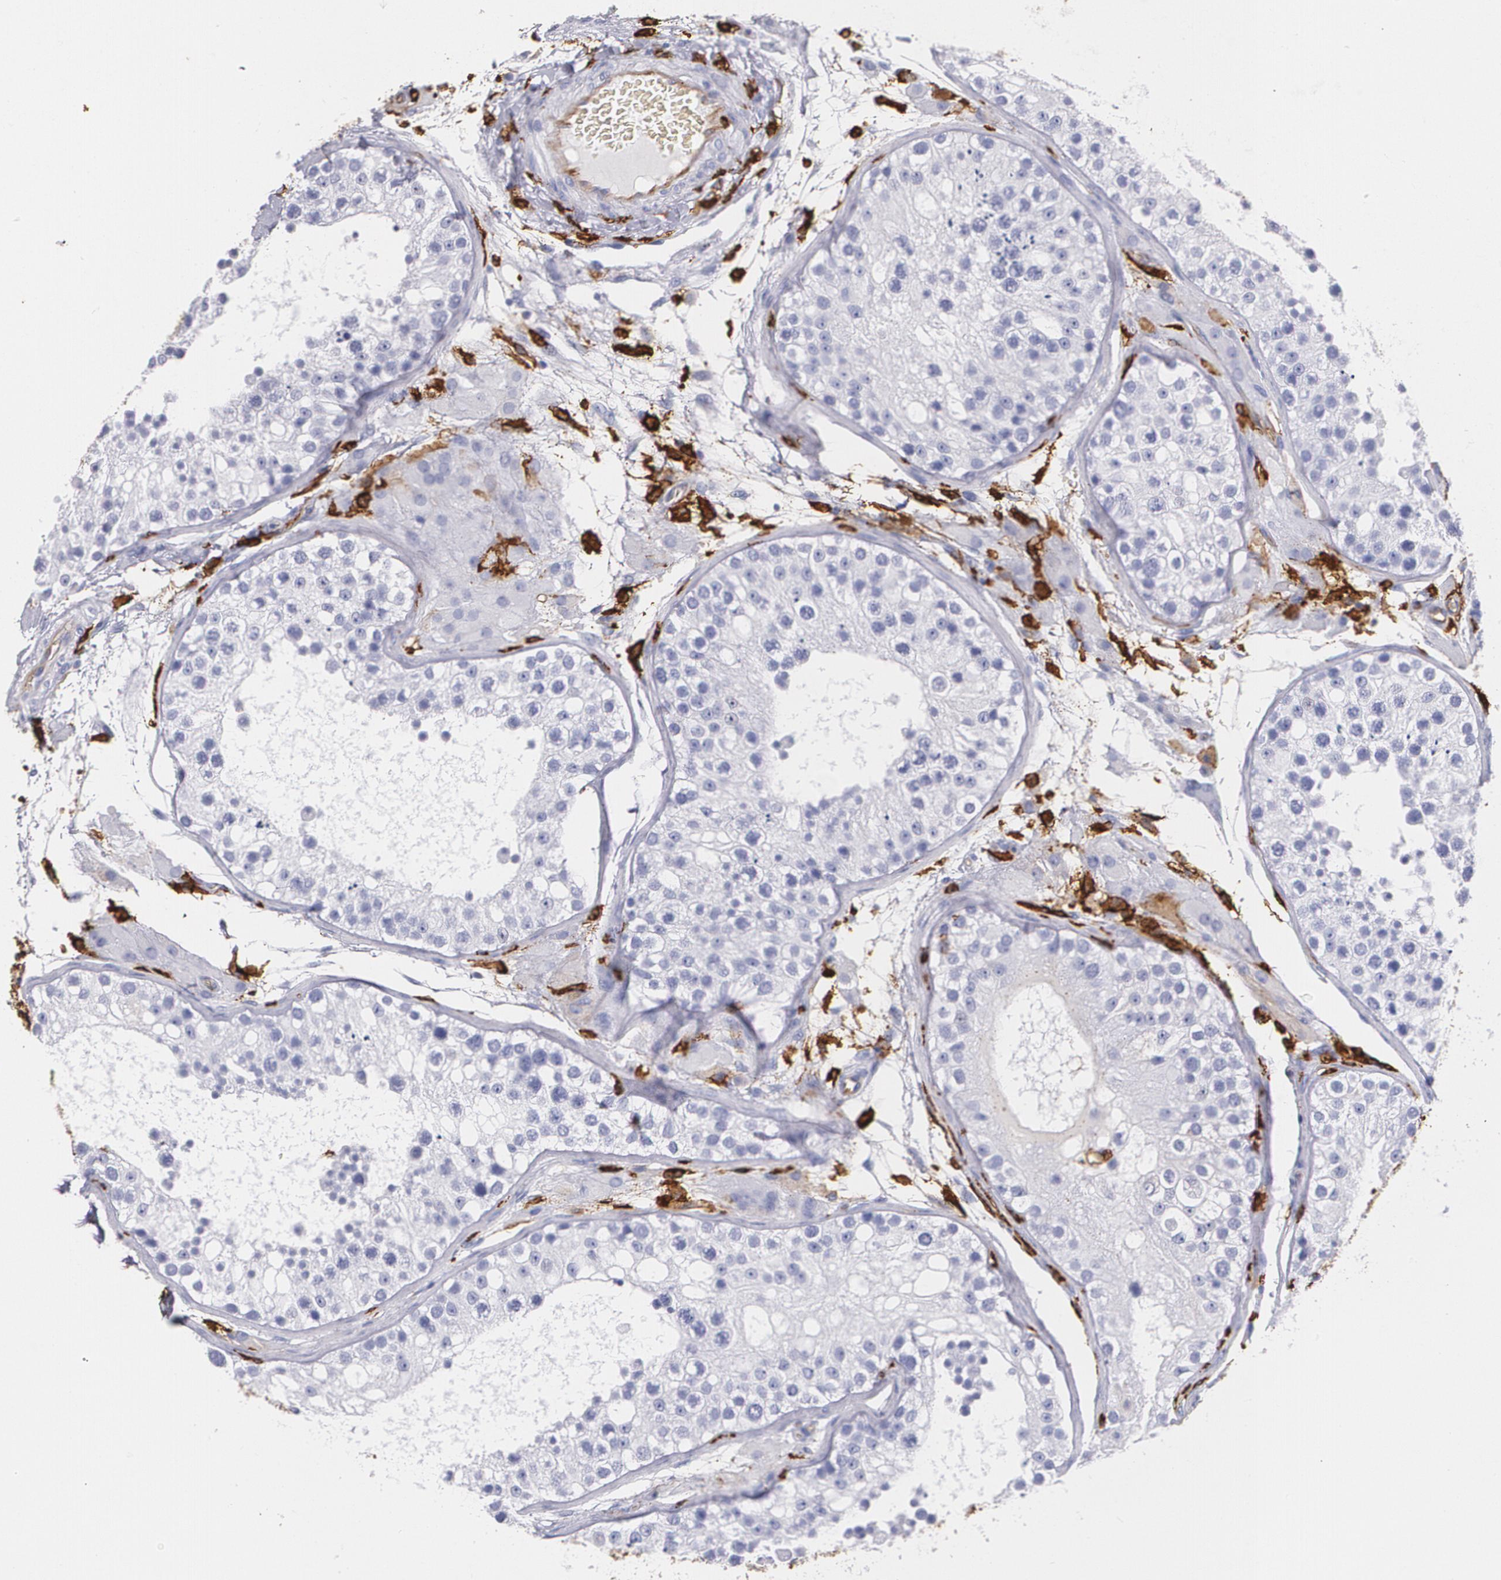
{"staining": {"intensity": "negative", "quantity": "none", "location": "none"}, "tissue": "testis", "cell_type": "Cells in seminiferous ducts", "image_type": "normal", "snomed": [{"axis": "morphology", "description": "Normal tissue, NOS"}, {"axis": "topography", "description": "Testis"}], "caption": "High magnification brightfield microscopy of benign testis stained with DAB (brown) and counterstained with hematoxylin (blue): cells in seminiferous ducts show no significant staining. (DAB (3,3'-diaminobenzidine) IHC visualized using brightfield microscopy, high magnification).", "gene": "HLA", "patient": {"sex": "male", "age": 26}}